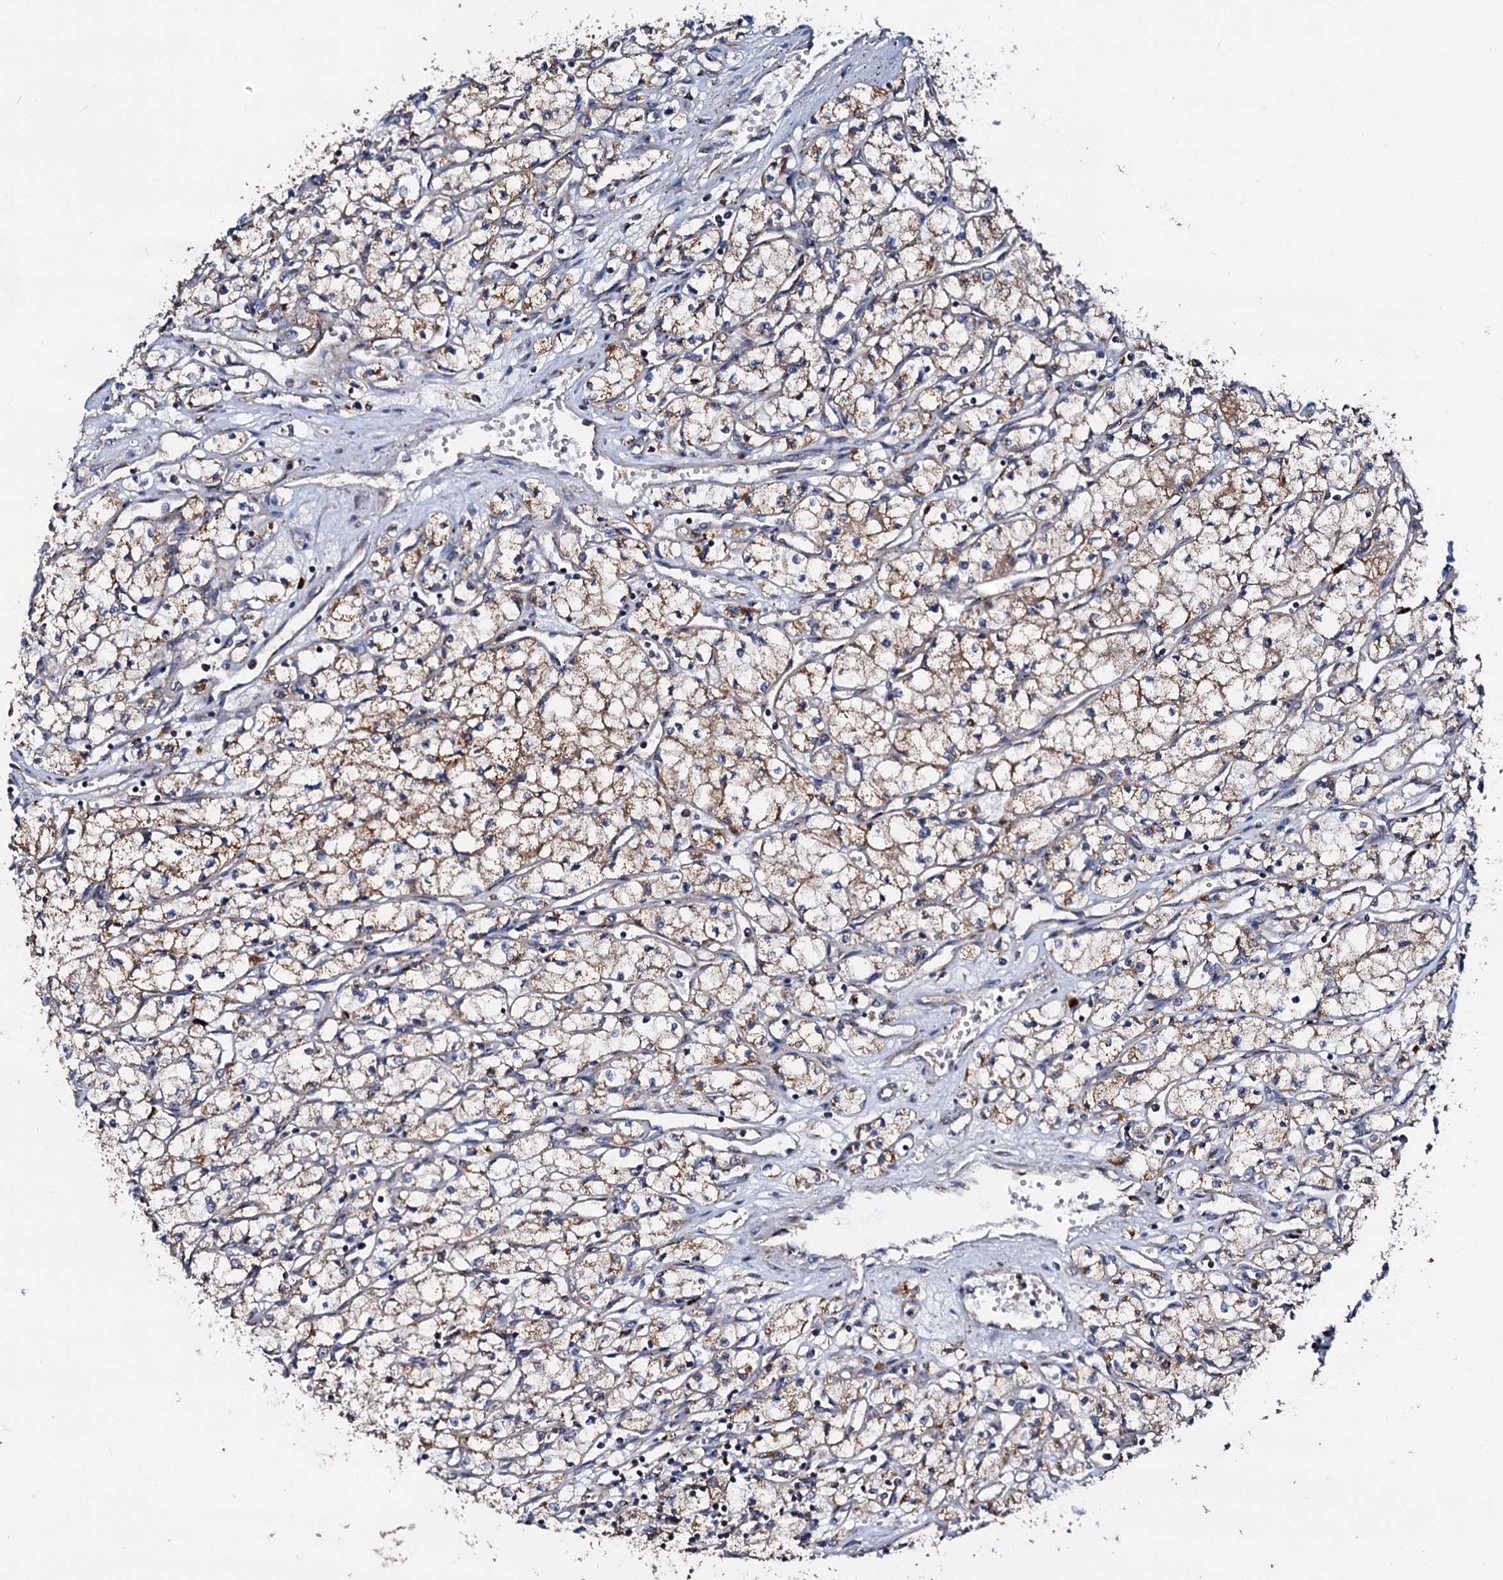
{"staining": {"intensity": "moderate", "quantity": "25%-75%", "location": "cytoplasmic/membranous"}, "tissue": "renal cancer", "cell_type": "Tumor cells", "image_type": "cancer", "snomed": [{"axis": "morphology", "description": "Adenocarcinoma, NOS"}, {"axis": "topography", "description": "Kidney"}], "caption": "Protein staining exhibits moderate cytoplasmic/membranous expression in approximately 25%-75% of tumor cells in renal cancer. (DAB IHC with brightfield microscopy, high magnification).", "gene": "ST3GAL1", "patient": {"sex": "male", "age": 59}}